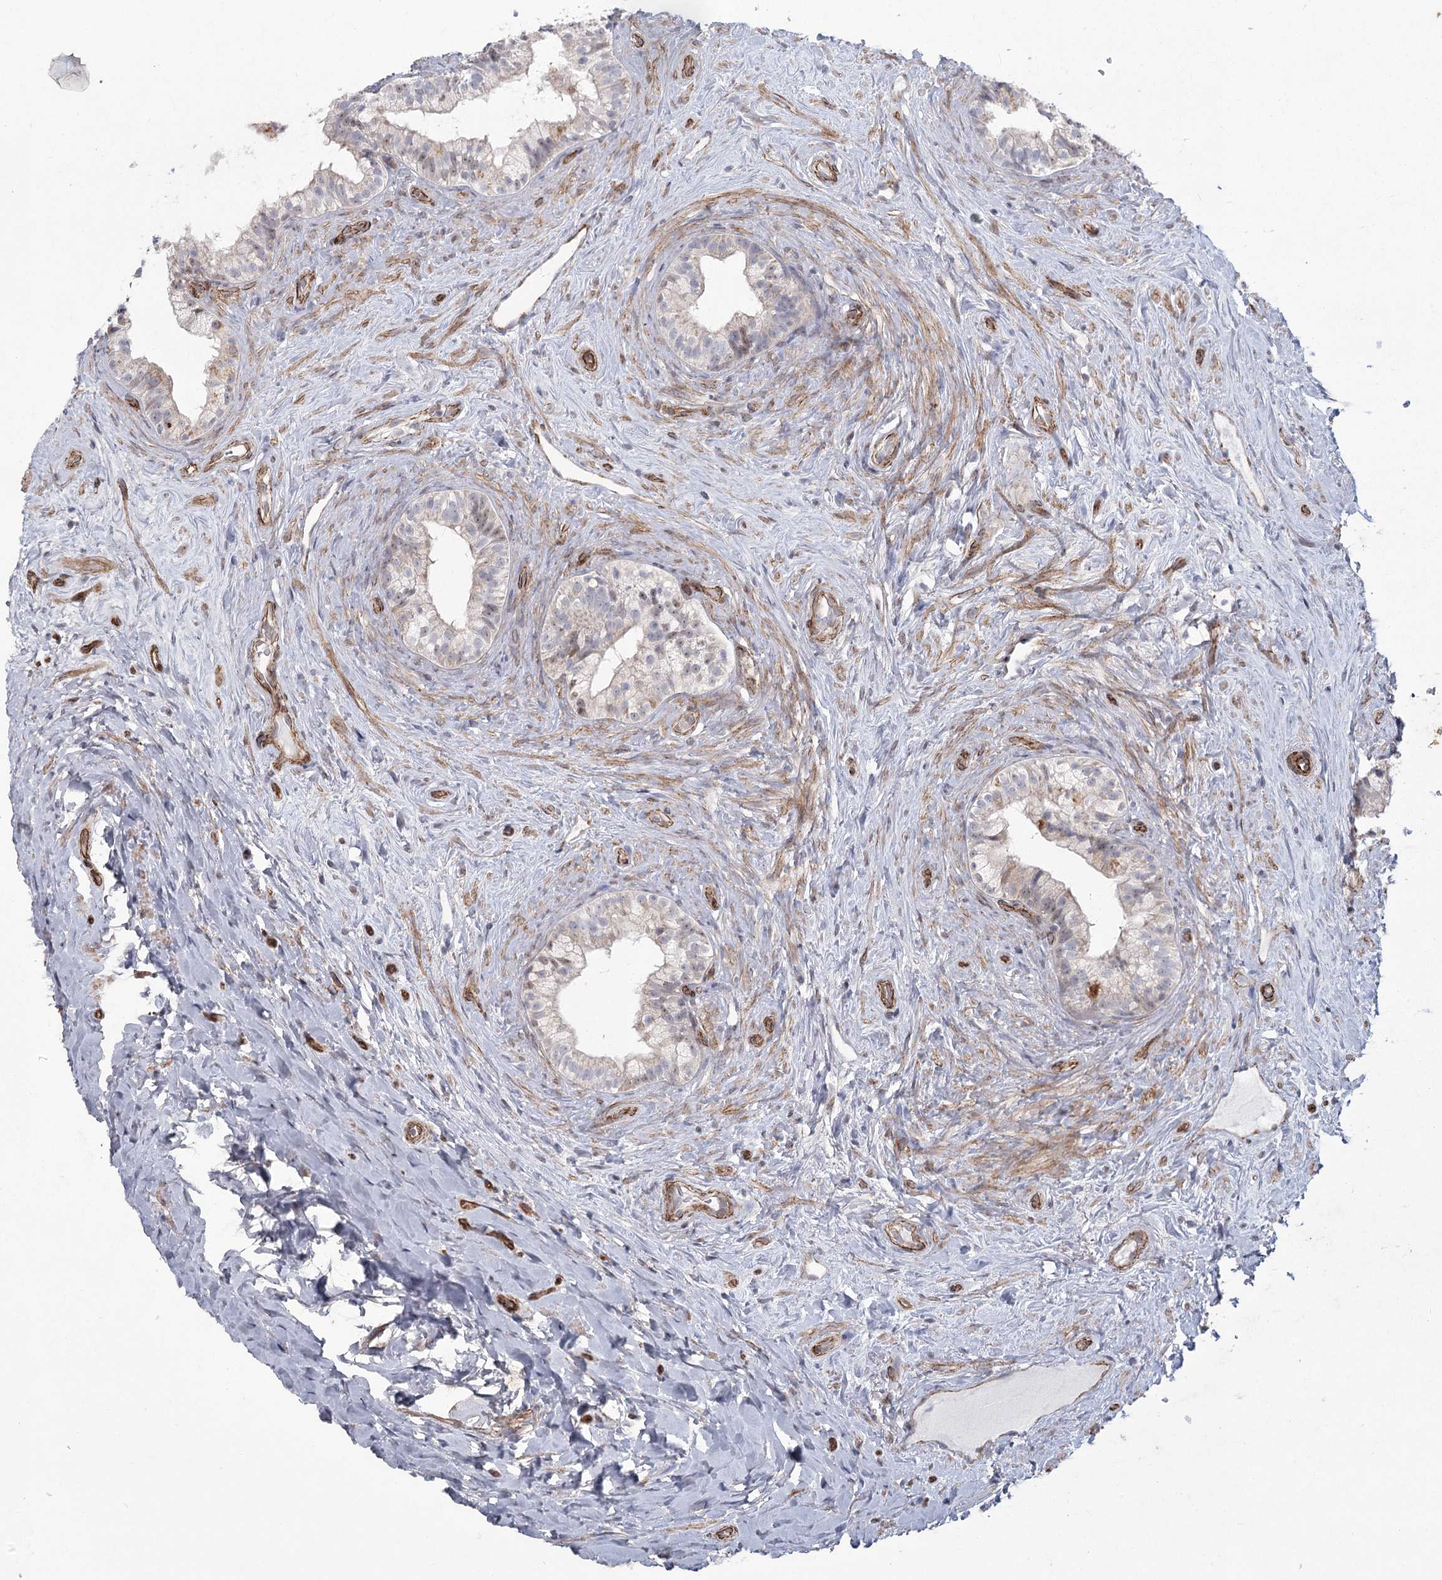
{"staining": {"intensity": "weak", "quantity": "<25%", "location": "cytoplasmic/membranous"}, "tissue": "epididymis", "cell_type": "Glandular cells", "image_type": "normal", "snomed": [{"axis": "morphology", "description": "Normal tissue, NOS"}, {"axis": "topography", "description": "Epididymis"}], "caption": "Epididymis was stained to show a protein in brown. There is no significant staining in glandular cells. (Stains: DAB (3,3'-diaminobenzidine) immunohistochemistry with hematoxylin counter stain, Microscopy: brightfield microscopy at high magnification).", "gene": "MEPE", "patient": {"sex": "male", "age": 84}}